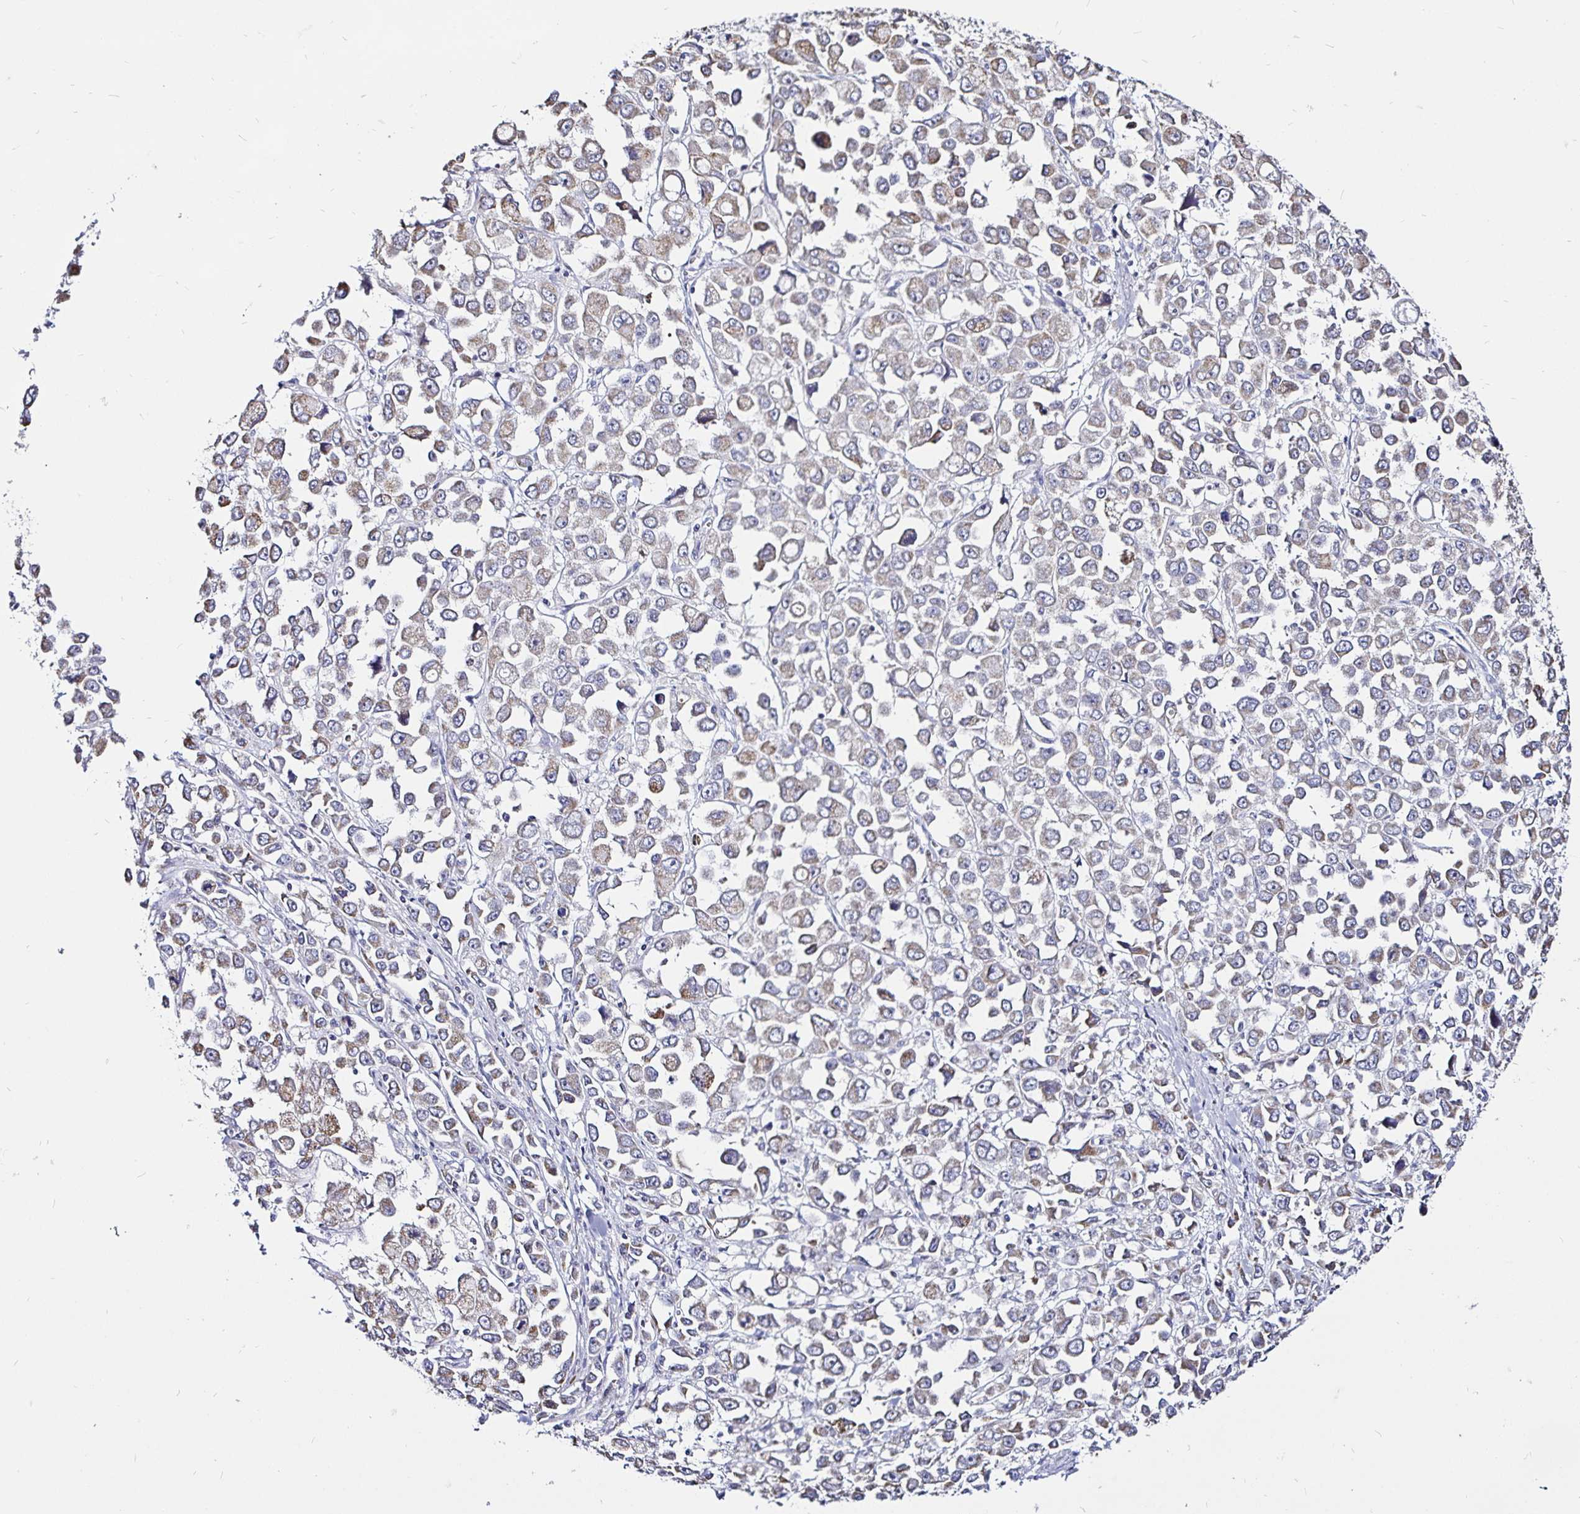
{"staining": {"intensity": "weak", "quantity": "25%-75%", "location": "cytoplasmic/membranous"}, "tissue": "stomach cancer", "cell_type": "Tumor cells", "image_type": "cancer", "snomed": [{"axis": "morphology", "description": "Adenocarcinoma, NOS"}, {"axis": "topography", "description": "Stomach, upper"}], "caption": "Protein expression analysis of human stomach adenocarcinoma reveals weak cytoplasmic/membranous positivity in about 25%-75% of tumor cells.", "gene": "PGAM2", "patient": {"sex": "male", "age": 70}}